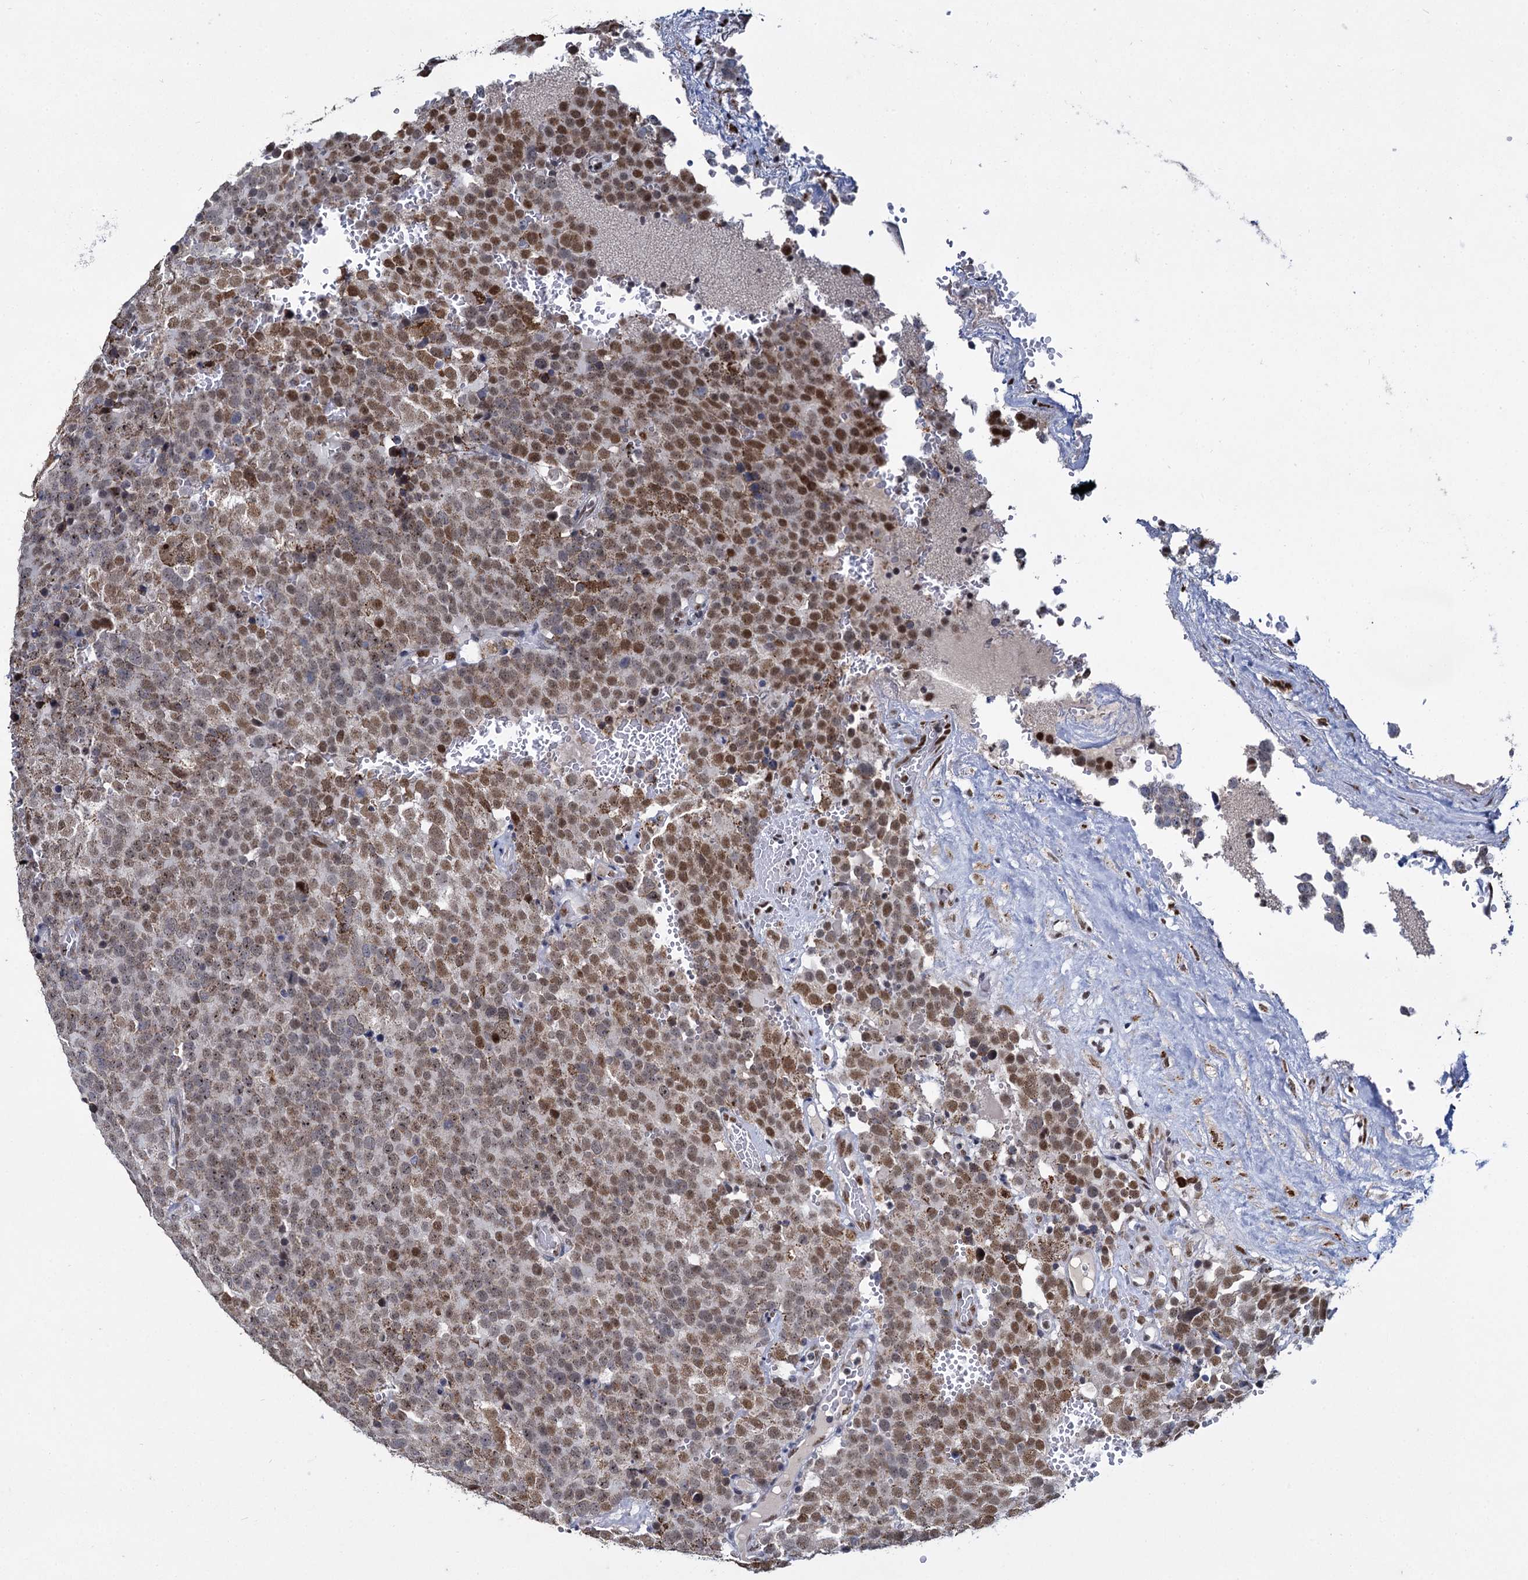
{"staining": {"intensity": "moderate", "quantity": ">75%", "location": "nuclear"}, "tissue": "testis cancer", "cell_type": "Tumor cells", "image_type": "cancer", "snomed": [{"axis": "morphology", "description": "Seminoma, NOS"}, {"axis": "topography", "description": "Testis"}], "caption": "The image shows a brown stain indicating the presence of a protein in the nuclear of tumor cells in testis cancer. The staining was performed using DAB, with brown indicating positive protein expression. Nuclei are stained blue with hematoxylin.", "gene": "RPUSD4", "patient": {"sex": "male", "age": 71}}